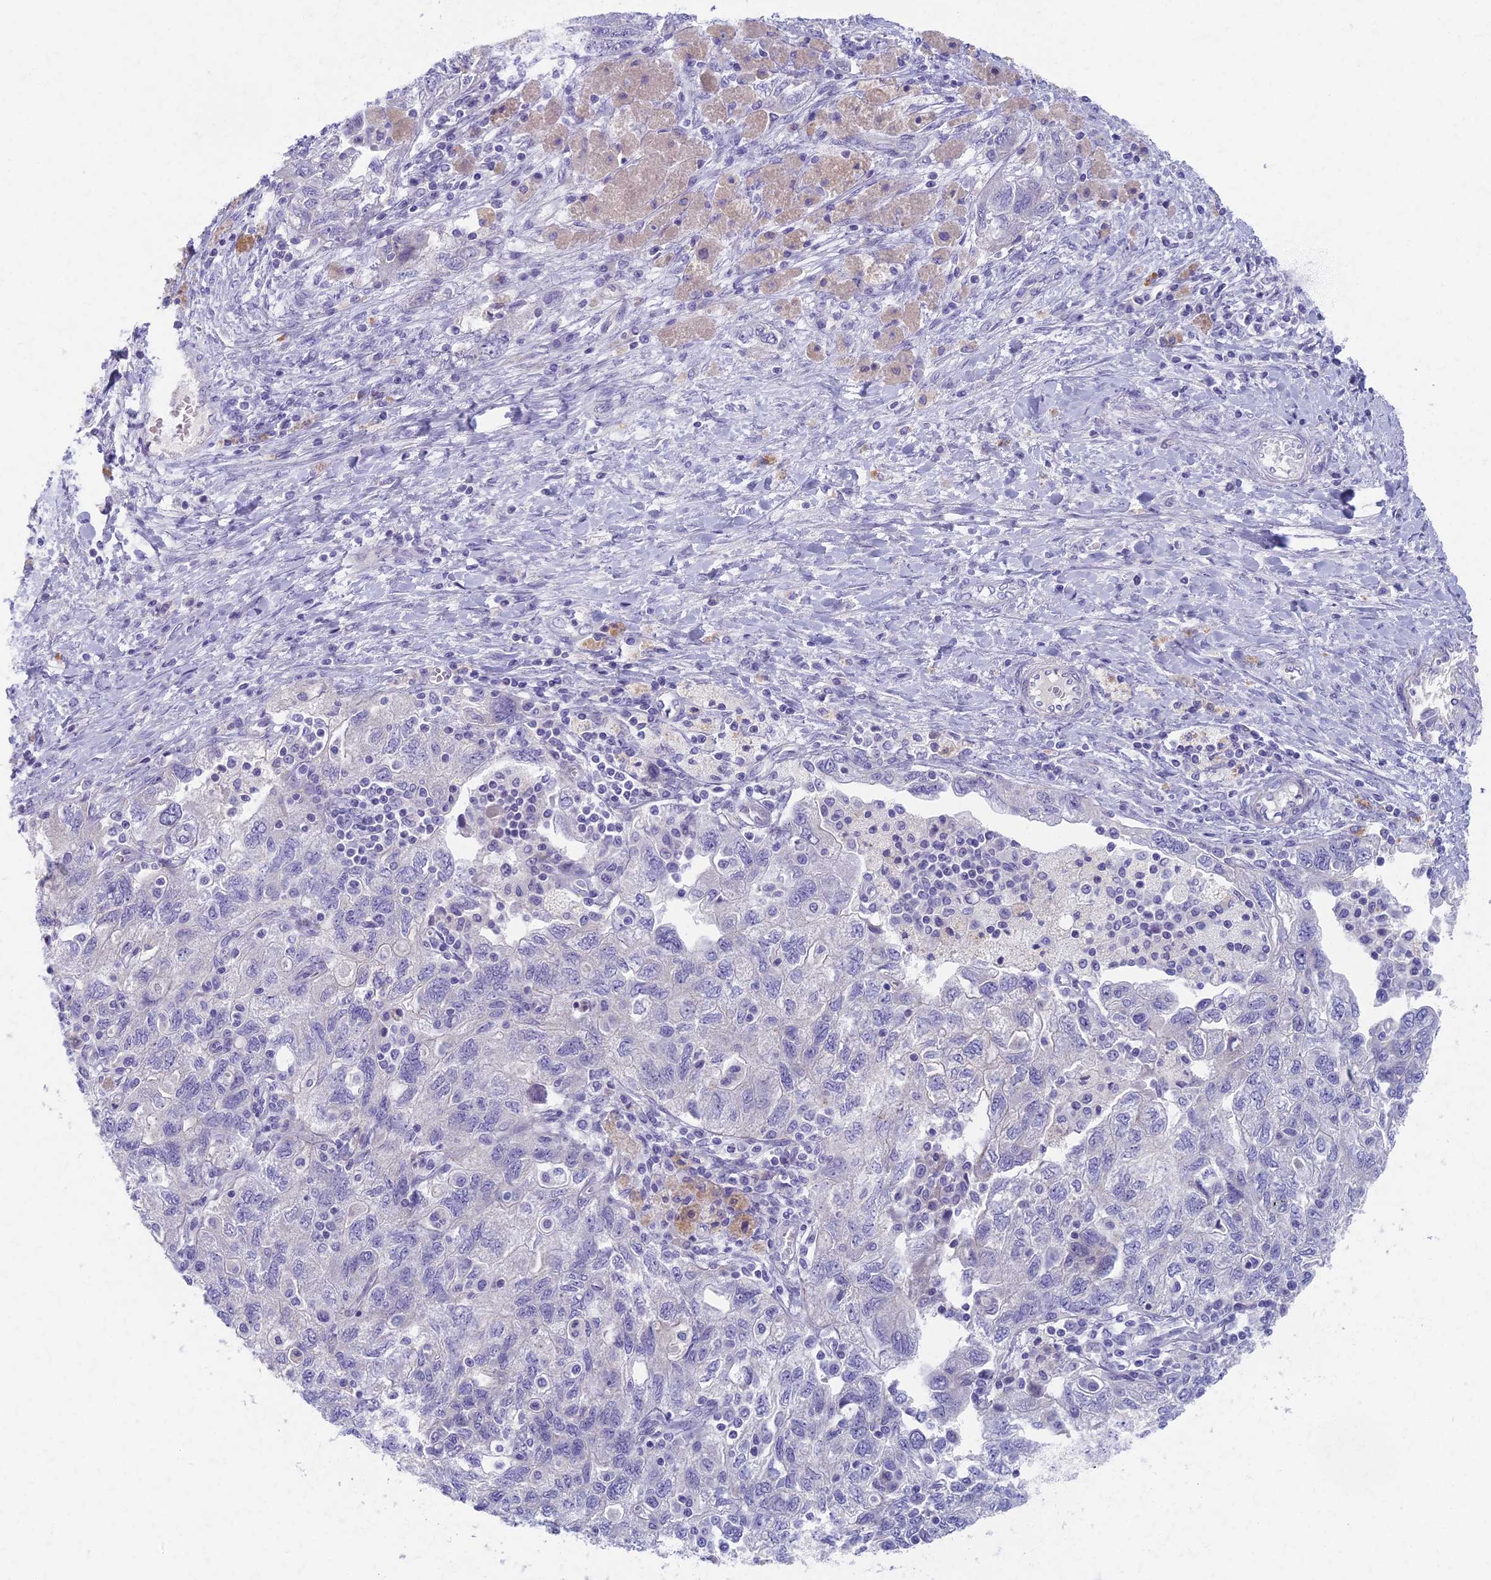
{"staining": {"intensity": "negative", "quantity": "none", "location": "none"}, "tissue": "ovarian cancer", "cell_type": "Tumor cells", "image_type": "cancer", "snomed": [{"axis": "morphology", "description": "Carcinoma, NOS"}, {"axis": "morphology", "description": "Cystadenocarcinoma, serous, NOS"}, {"axis": "topography", "description": "Ovary"}], "caption": "A histopathology image of human ovarian cancer (carcinoma) is negative for staining in tumor cells. The staining was performed using DAB (3,3'-diaminobenzidine) to visualize the protein expression in brown, while the nuclei were stained in blue with hematoxylin (Magnification: 20x).", "gene": "AP4E1", "patient": {"sex": "female", "age": 69}}